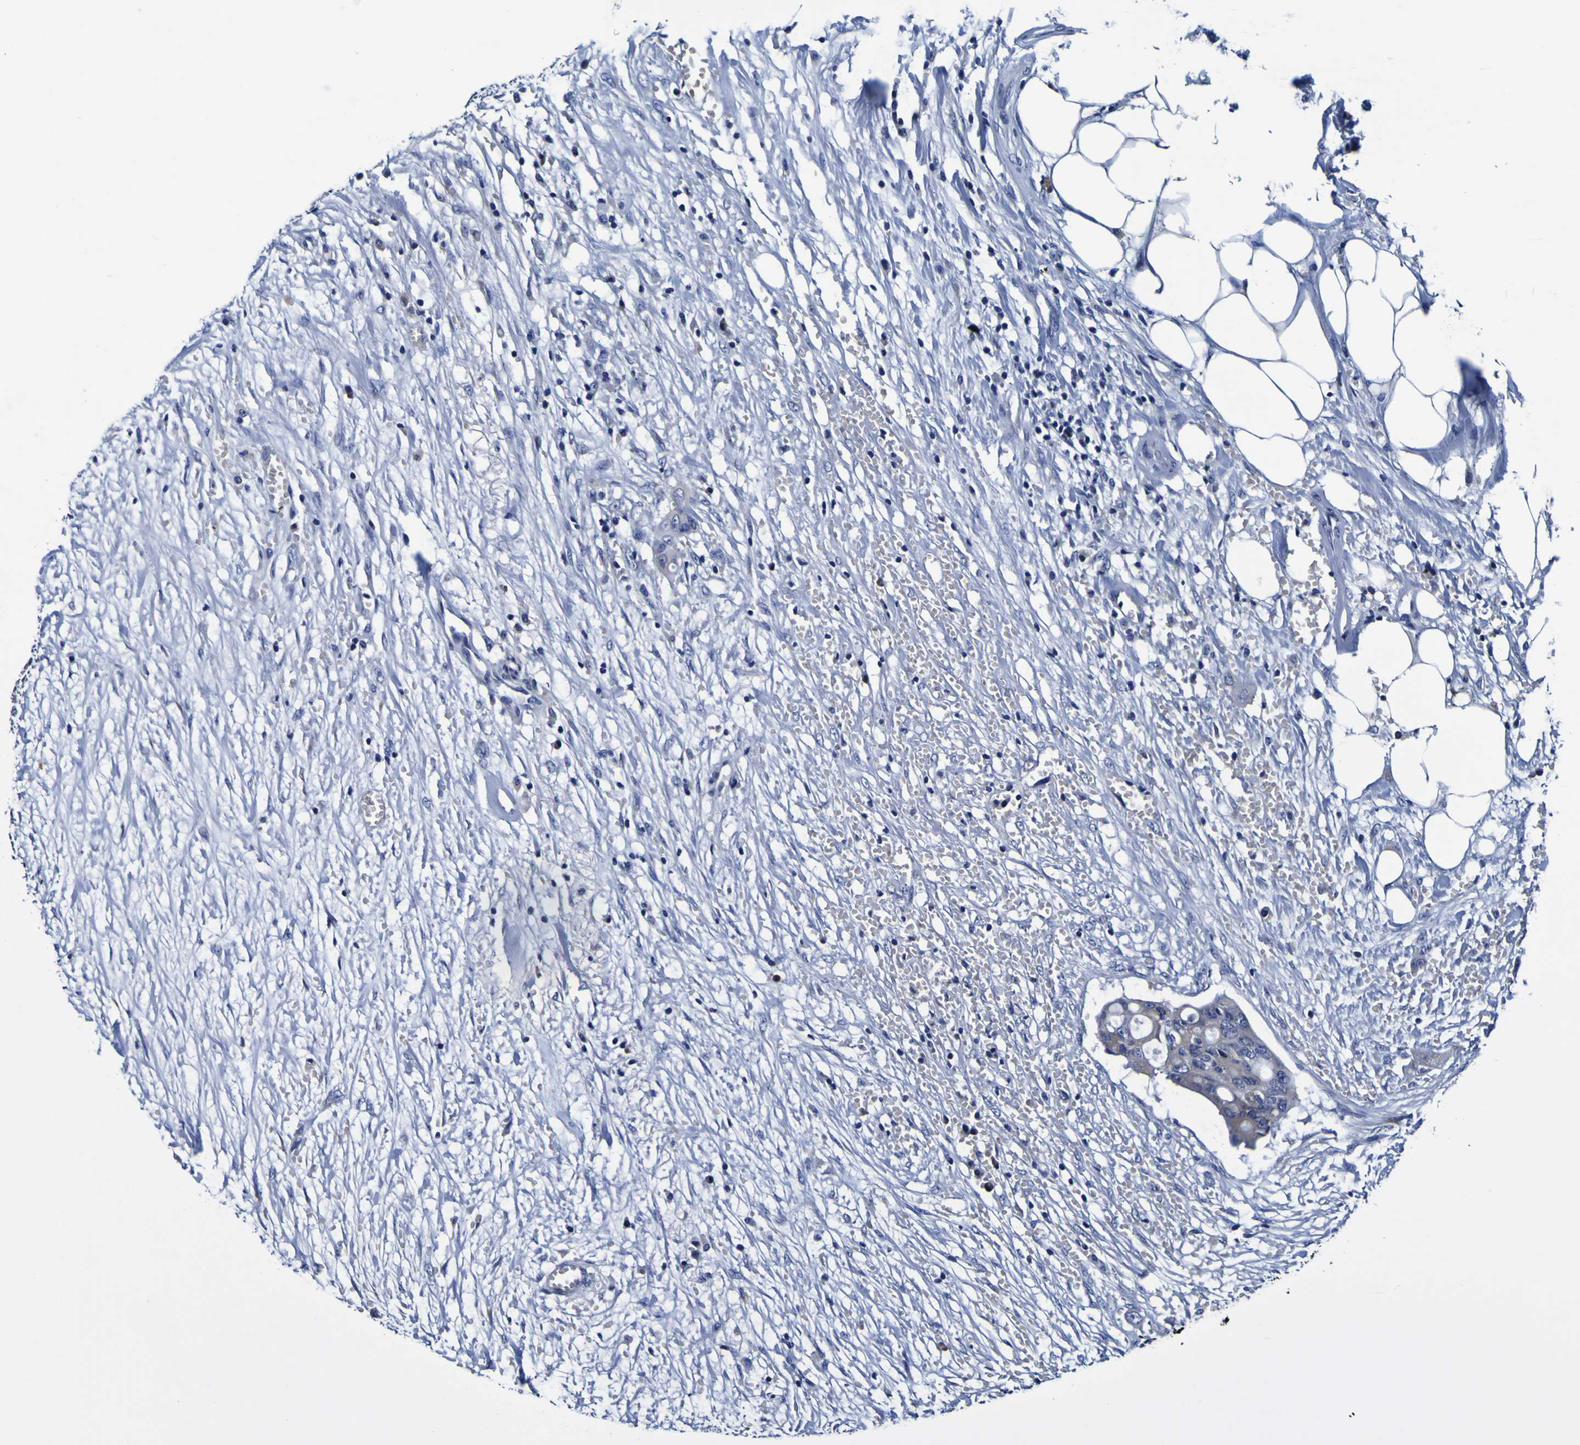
{"staining": {"intensity": "weak", "quantity": "<25%", "location": "cytoplasmic/membranous"}, "tissue": "colorectal cancer", "cell_type": "Tumor cells", "image_type": "cancer", "snomed": [{"axis": "morphology", "description": "Adenocarcinoma, NOS"}, {"axis": "topography", "description": "Colon"}], "caption": "Tumor cells show no significant expression in colorectal adenocarcinoma. (DAB (3,3'-diaminobenzidine) immunohistochemistry with hematoxylin counter stain).", "gene": "PDLIM4", "patient": {"sex": "female", "age": 57}}